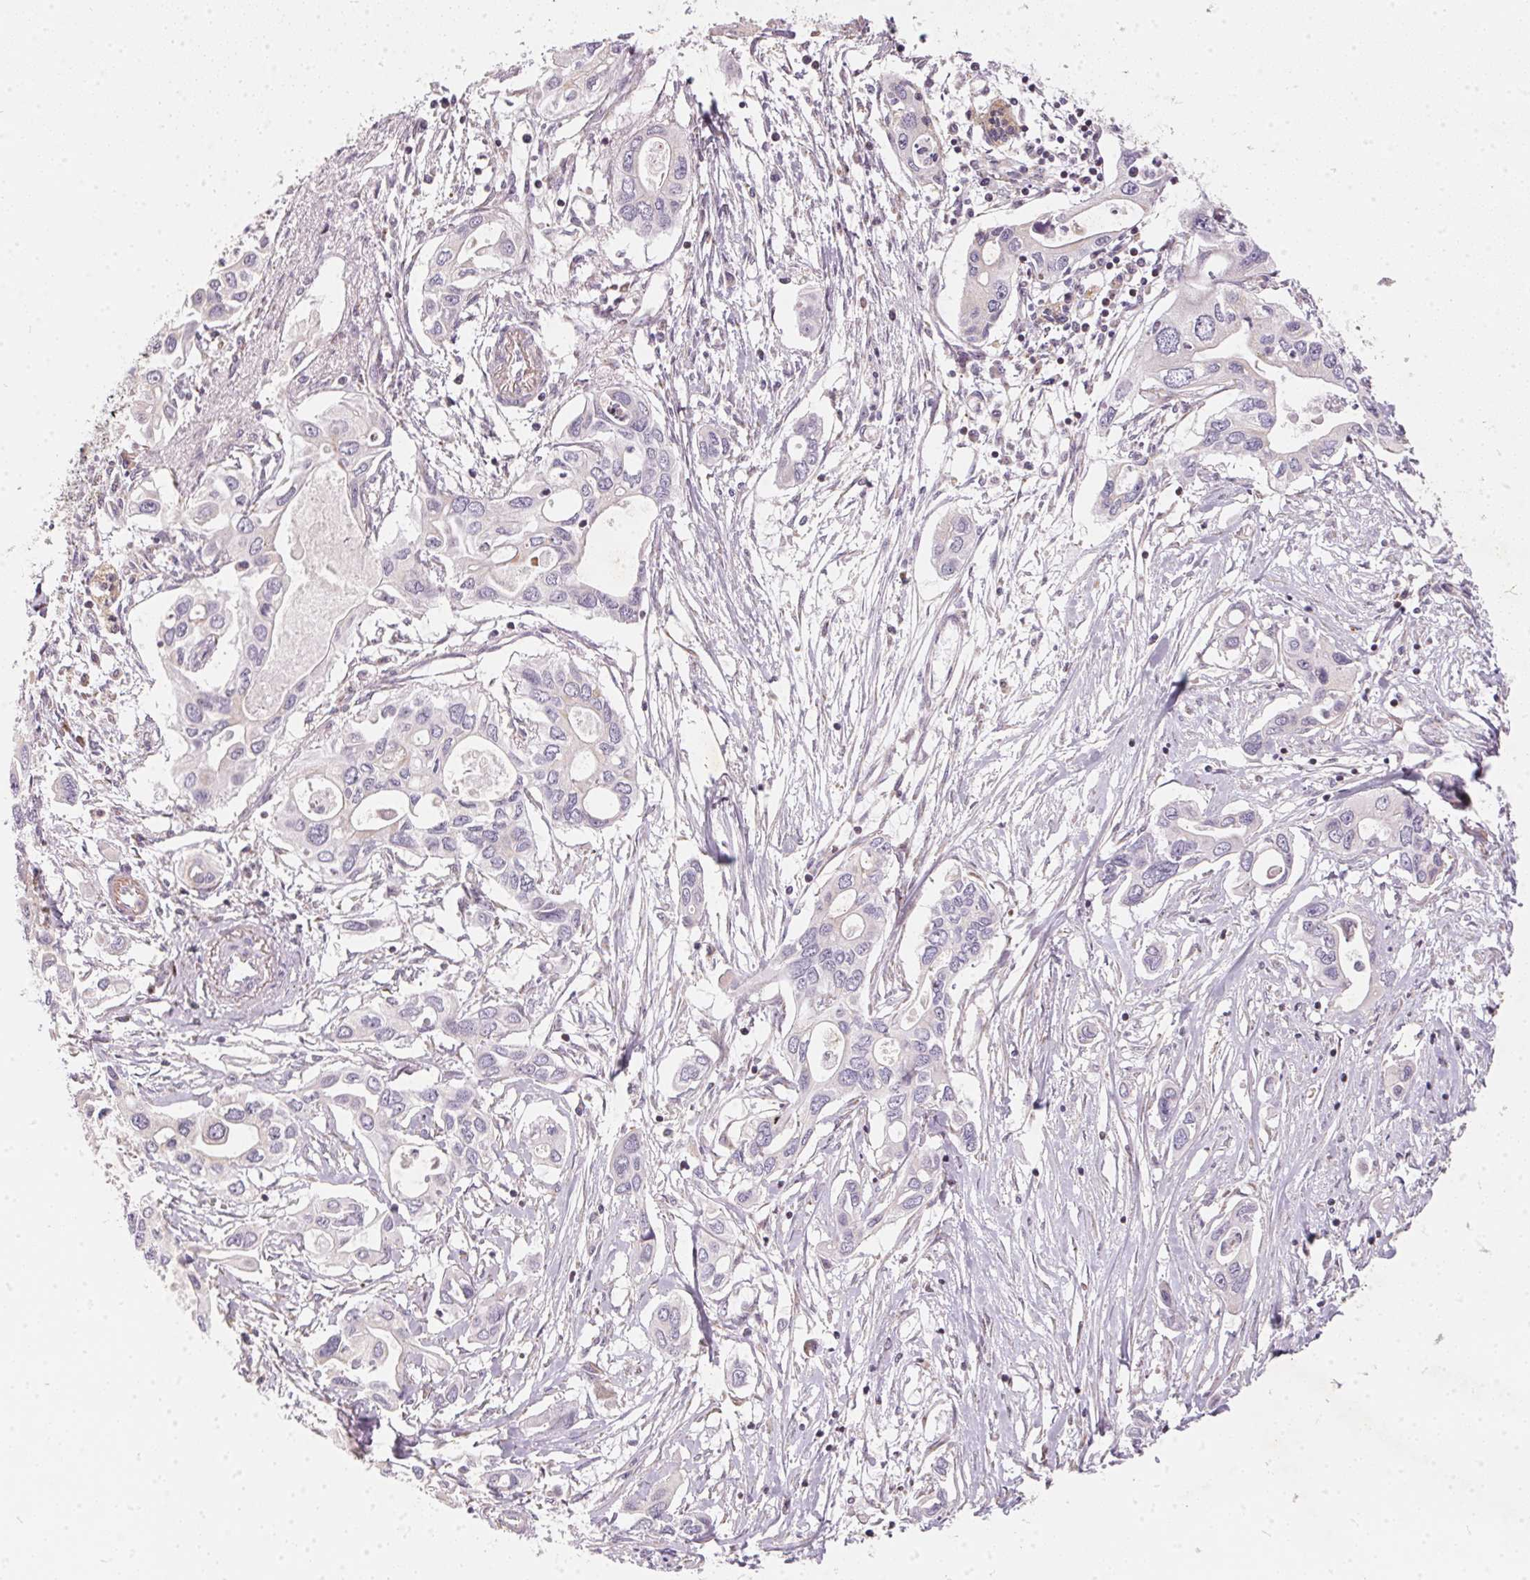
{"staining": {"intensity": "weak", "quantity": "<25%", "location": "cytoplasmic/membranous"}, "tissue": "pancreatic cancer", "cell_type": "Tumor cells", "image_type": "cancer", "snomed": [{"axis": "morphology", "description": "Adenocarcinoma, NOS"}, {"axis": "topography", "description": "Pancreas"}], "caption": "This micrograph is of pancreatic adenocarcinoma stained with IHC to label a protein in brown with the nuclei are counter-stained blue. There is no positivity in tumor cells.", "gene": "VWA5B2", "patient": {"sex": "male", "age": 60}}